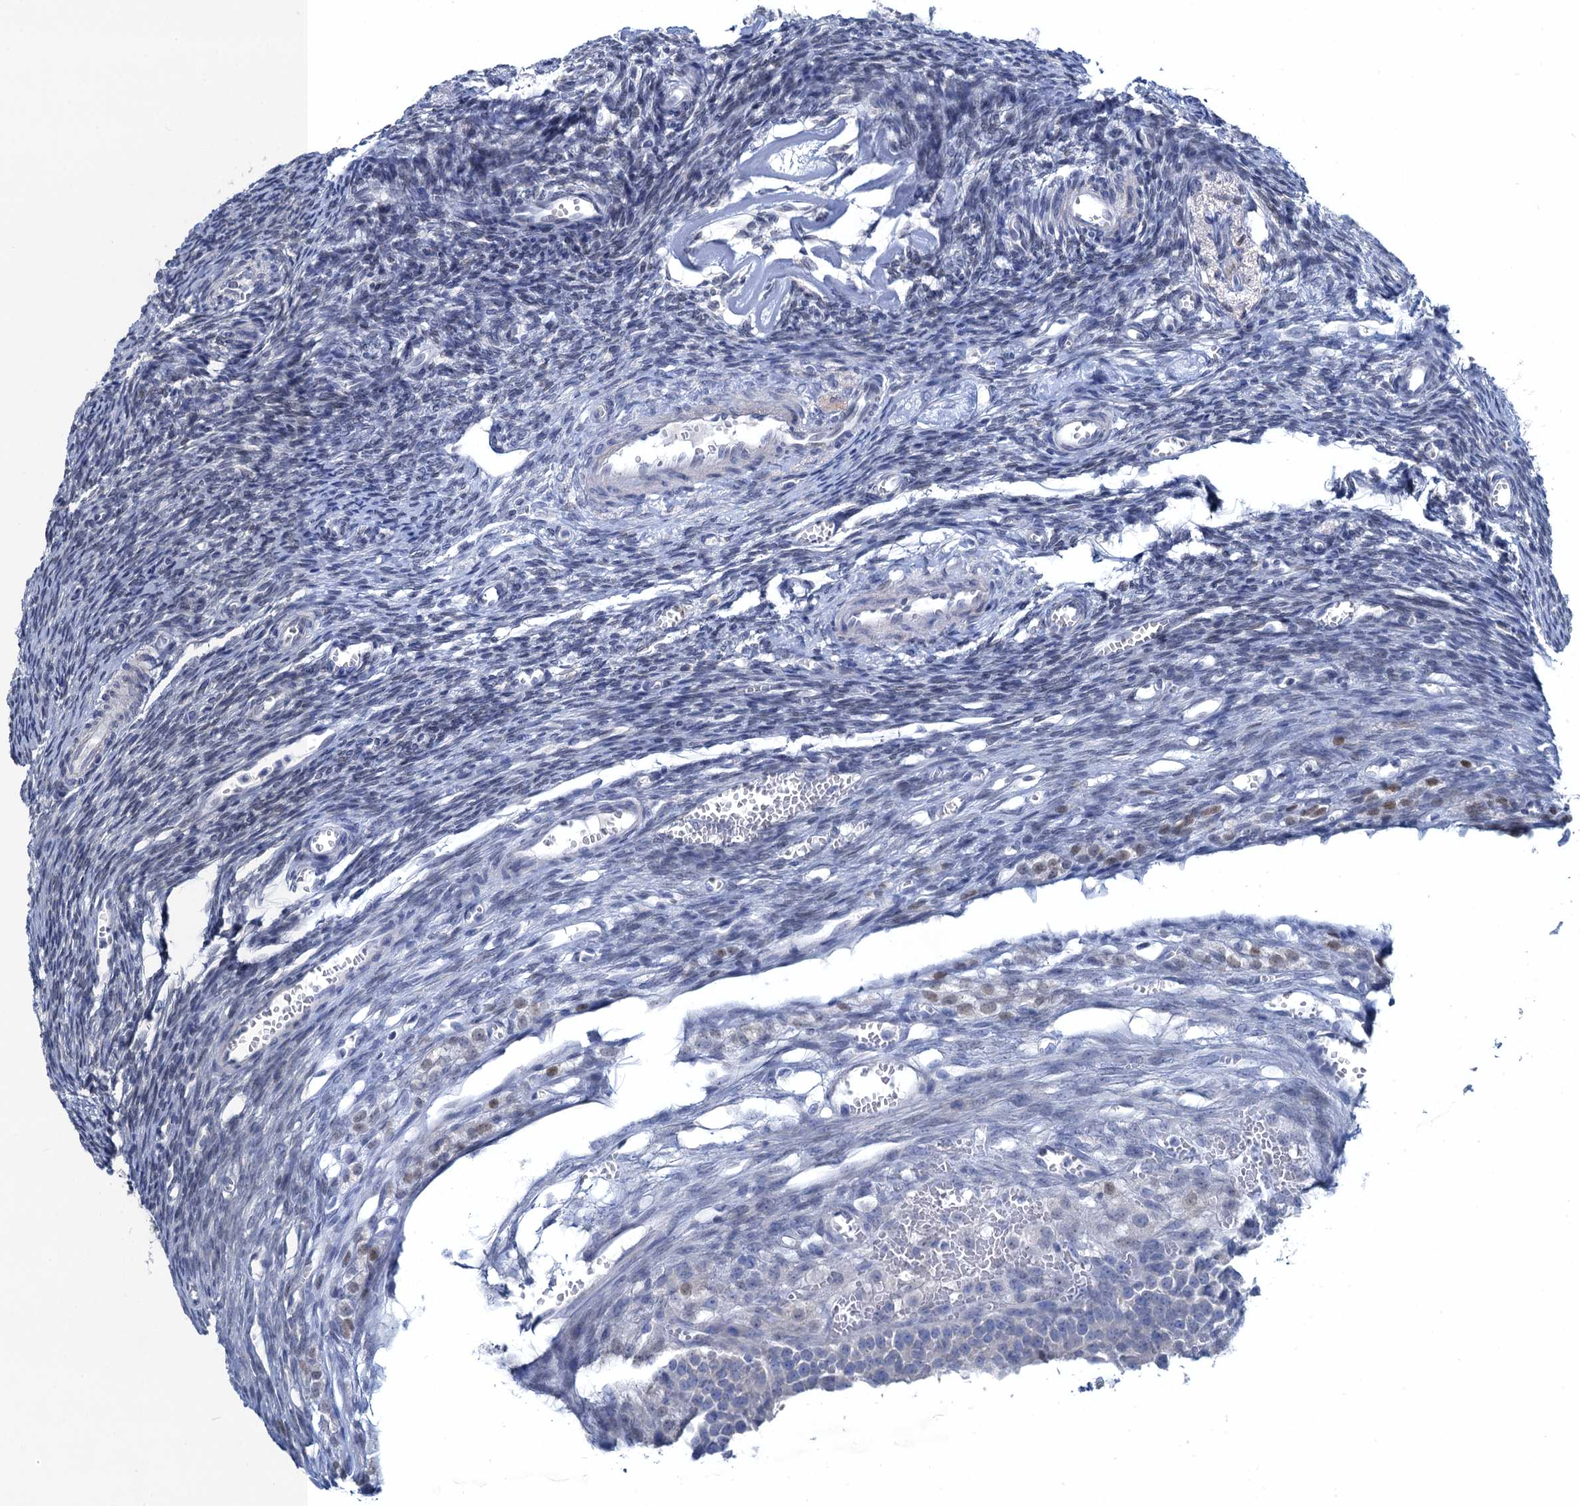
{"staining": {"intensity": "negative", "quantity": "none", "location": "none"}, "tissue": "ovary", "cell_type": "Follicle cells", "image_type": "normal", "snomed": [{"axis": "morphology", "description": "Normal tissue, NOS"}, {"axis": "topography", "description": "Ovary"}], "caption": "A histopathology image of ovary stained for a protein demonstrates no brown staining in follicle cells. (DAB IHC with hematoxylin counter stain).", "gene": "TOX3", "patient": {"sex": "female", "age": 39}}